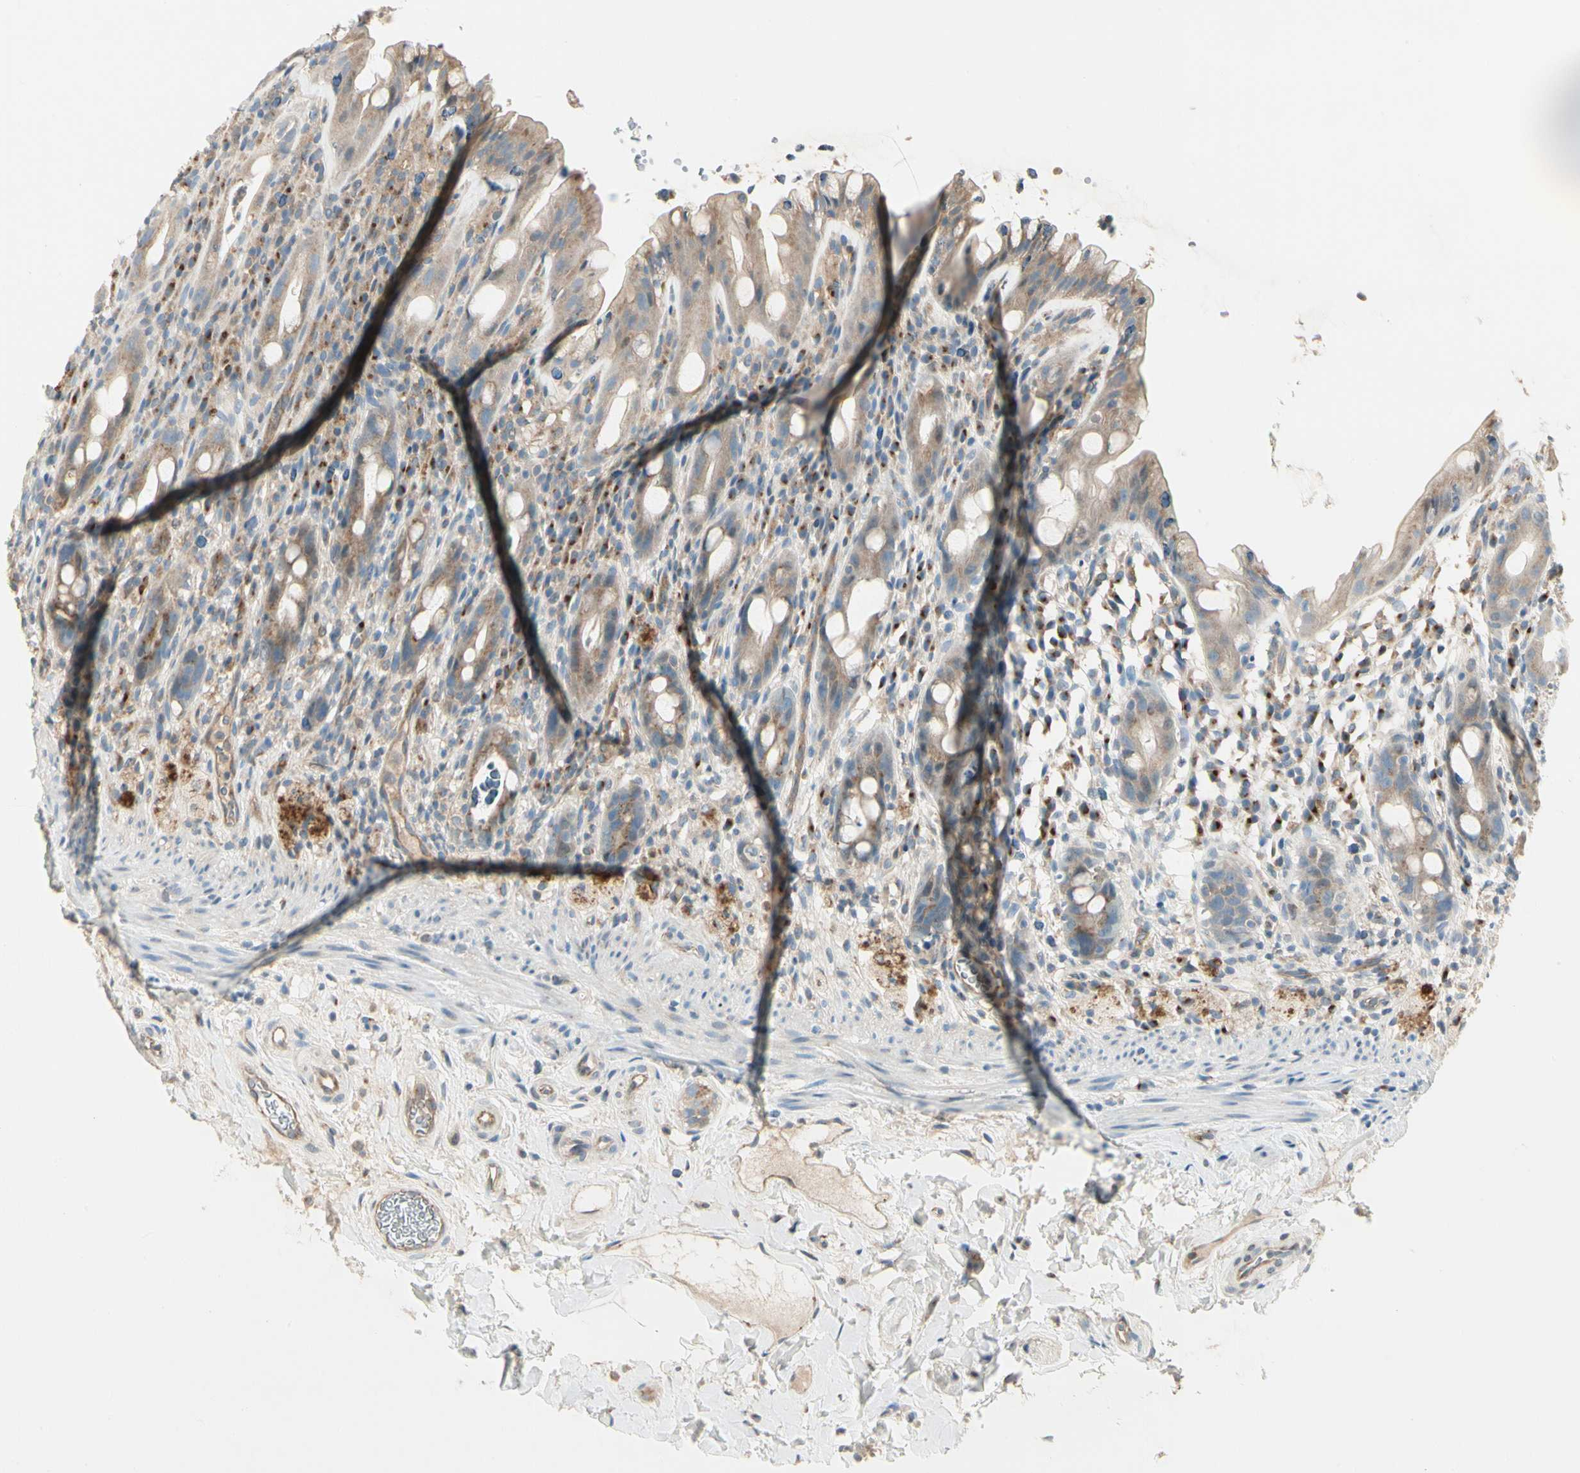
{"staining": {"intensity": "moderate", "quantity": ">75%", "location": "cytoplasmic/membranous"}, "tissue": "rectum", "cell_type": "Glandular cells", "image_type": "normal", "snomed": [{"axis": "morphology", "description": "Normal tissue, NOS"}, {"axis": "topography", "description": "Rectum"}], "caption": "A high-resolution photomicrograph shows IHC staining of benign rectum, which exhibits moderate cytoplasmic/membranous expression in about >75% of glandular cells. Immunohistochemistry (ihc) stains the protein in brown and the nuclei are stained blue.", "gene": "ABCA3", "patient": {"sex": "male", "age": 44}}